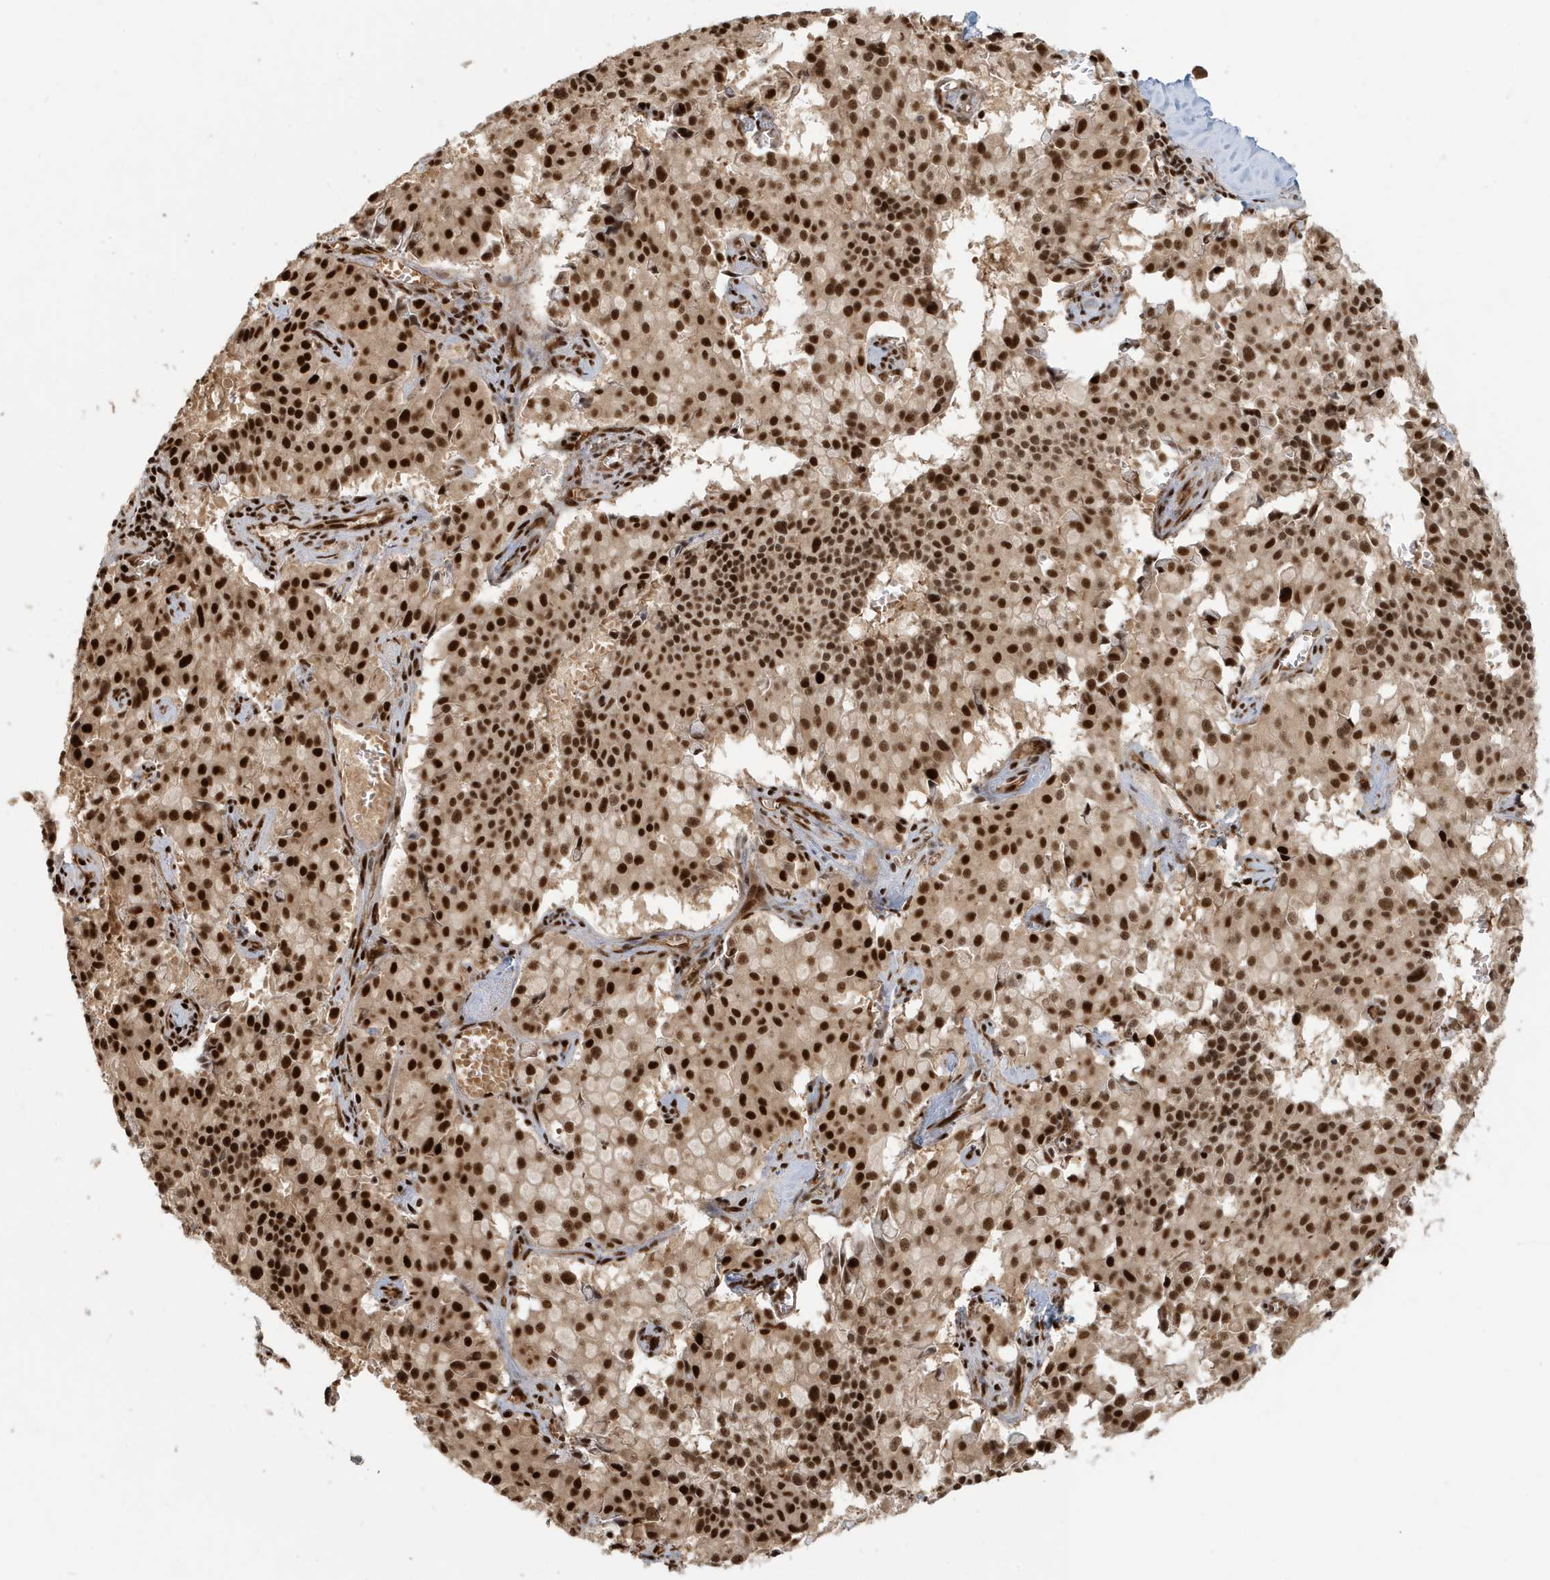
{"staining": {"intensity": "strong", "quantity": ">75%", "location": "nuclear"}, "tissue": "pancreatic cancer", "cell_type": "Tumor cells", "image_type": "cancer", "snomed": [{"axis": "morphology", "description": "Adenocarcinoma, NOS"}, {"axis": "topography", "description": "Pancreas"}], "caption": "Immunohistochemistry of human pancreatic cancer (adenocarcinoma) reveals high levels of strong nuclear positivity in about >75% of tumor cells.", "gene": "CKS2", "patient": {"sex": "male", "age": 65}}